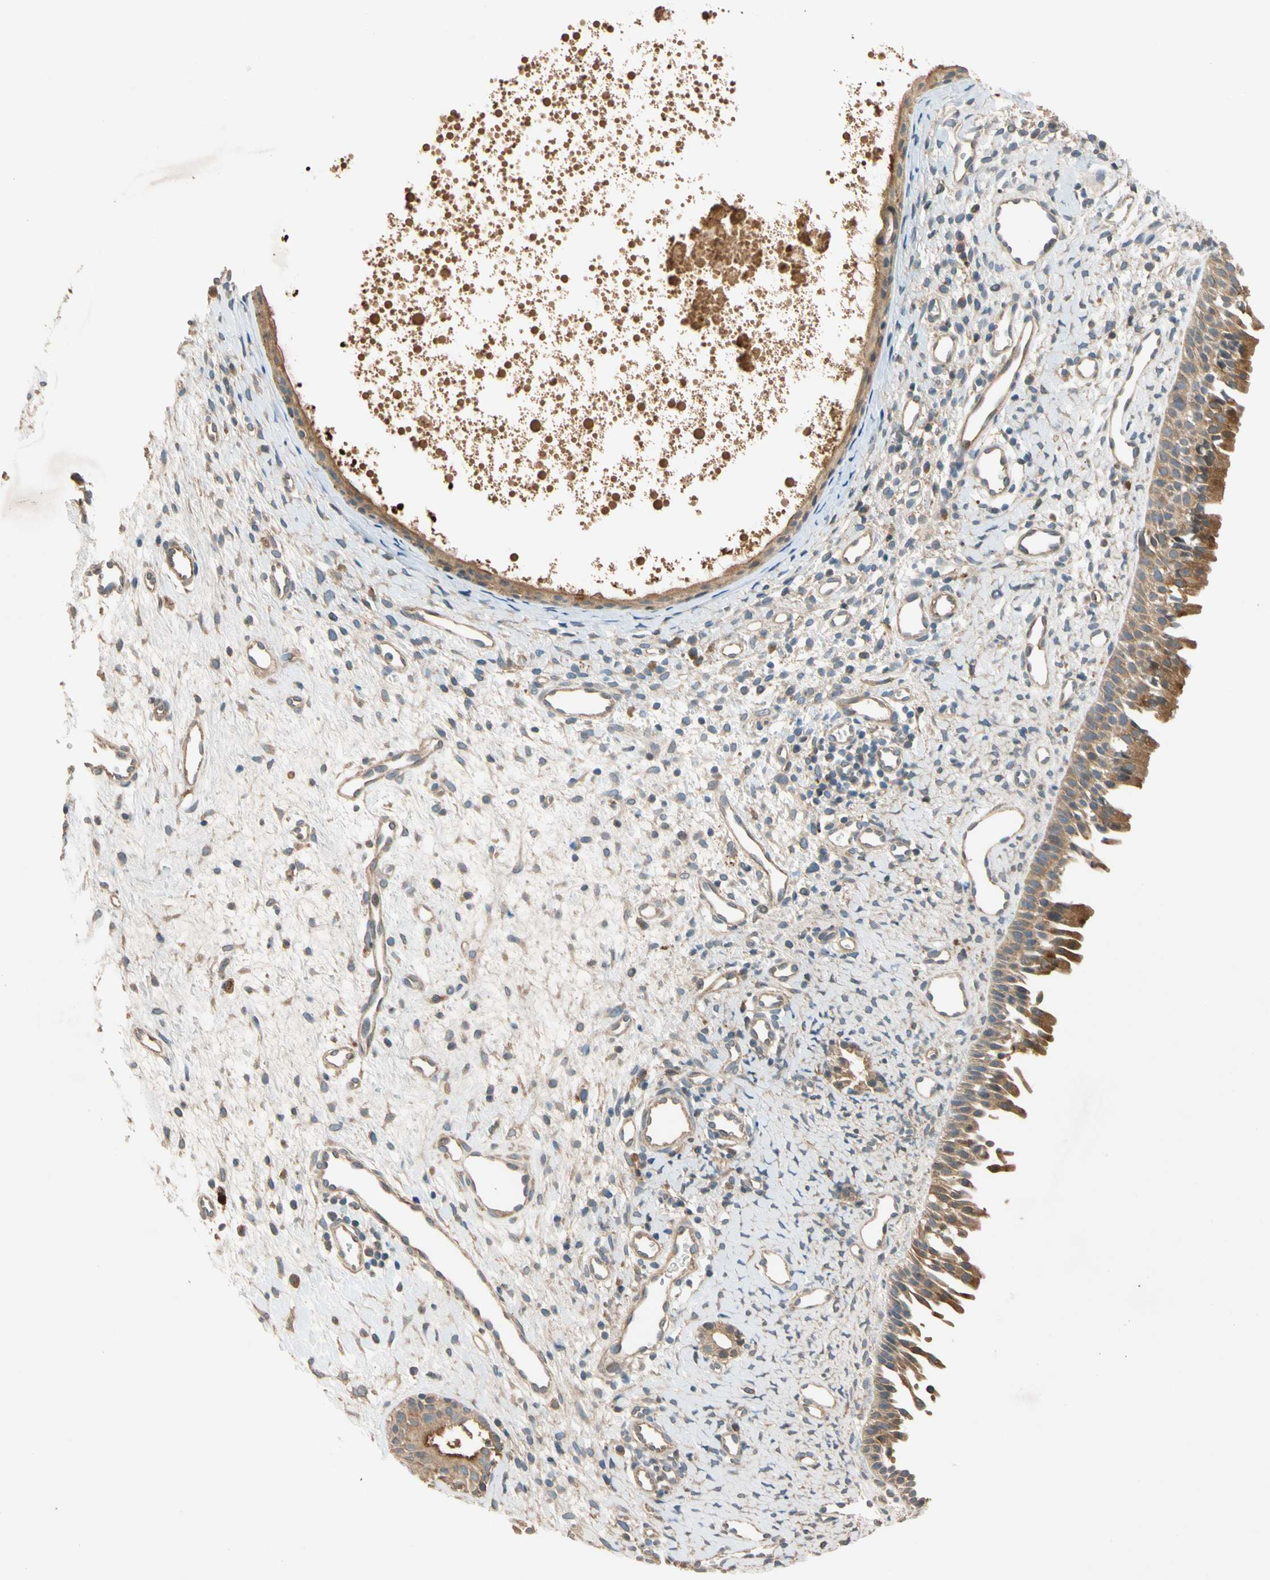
{"staining": {"intensity": "moderate", "quantity": ">75%", "location": "cytoplasmic/membranous"}, "tissue": "nasopharynx", "cell_type": "Respiratory epithelial cells", "image_type": "normal", "snomed": [{"axis": "morphology", "description": "Normal tissue, NOS"}, {"axis": "topography", "description": "Nasopharynx"}], "caption": "Immunohistochemistry of unremarkable human nasopharynx demonstrates medium levels of moderate cytoplasmic/membranous staining in about >75% of respiratory epithelial cells. Nuclei are stained in blue.", "gene": "USP12", "patient": {"sex": "male", "age": 22}}